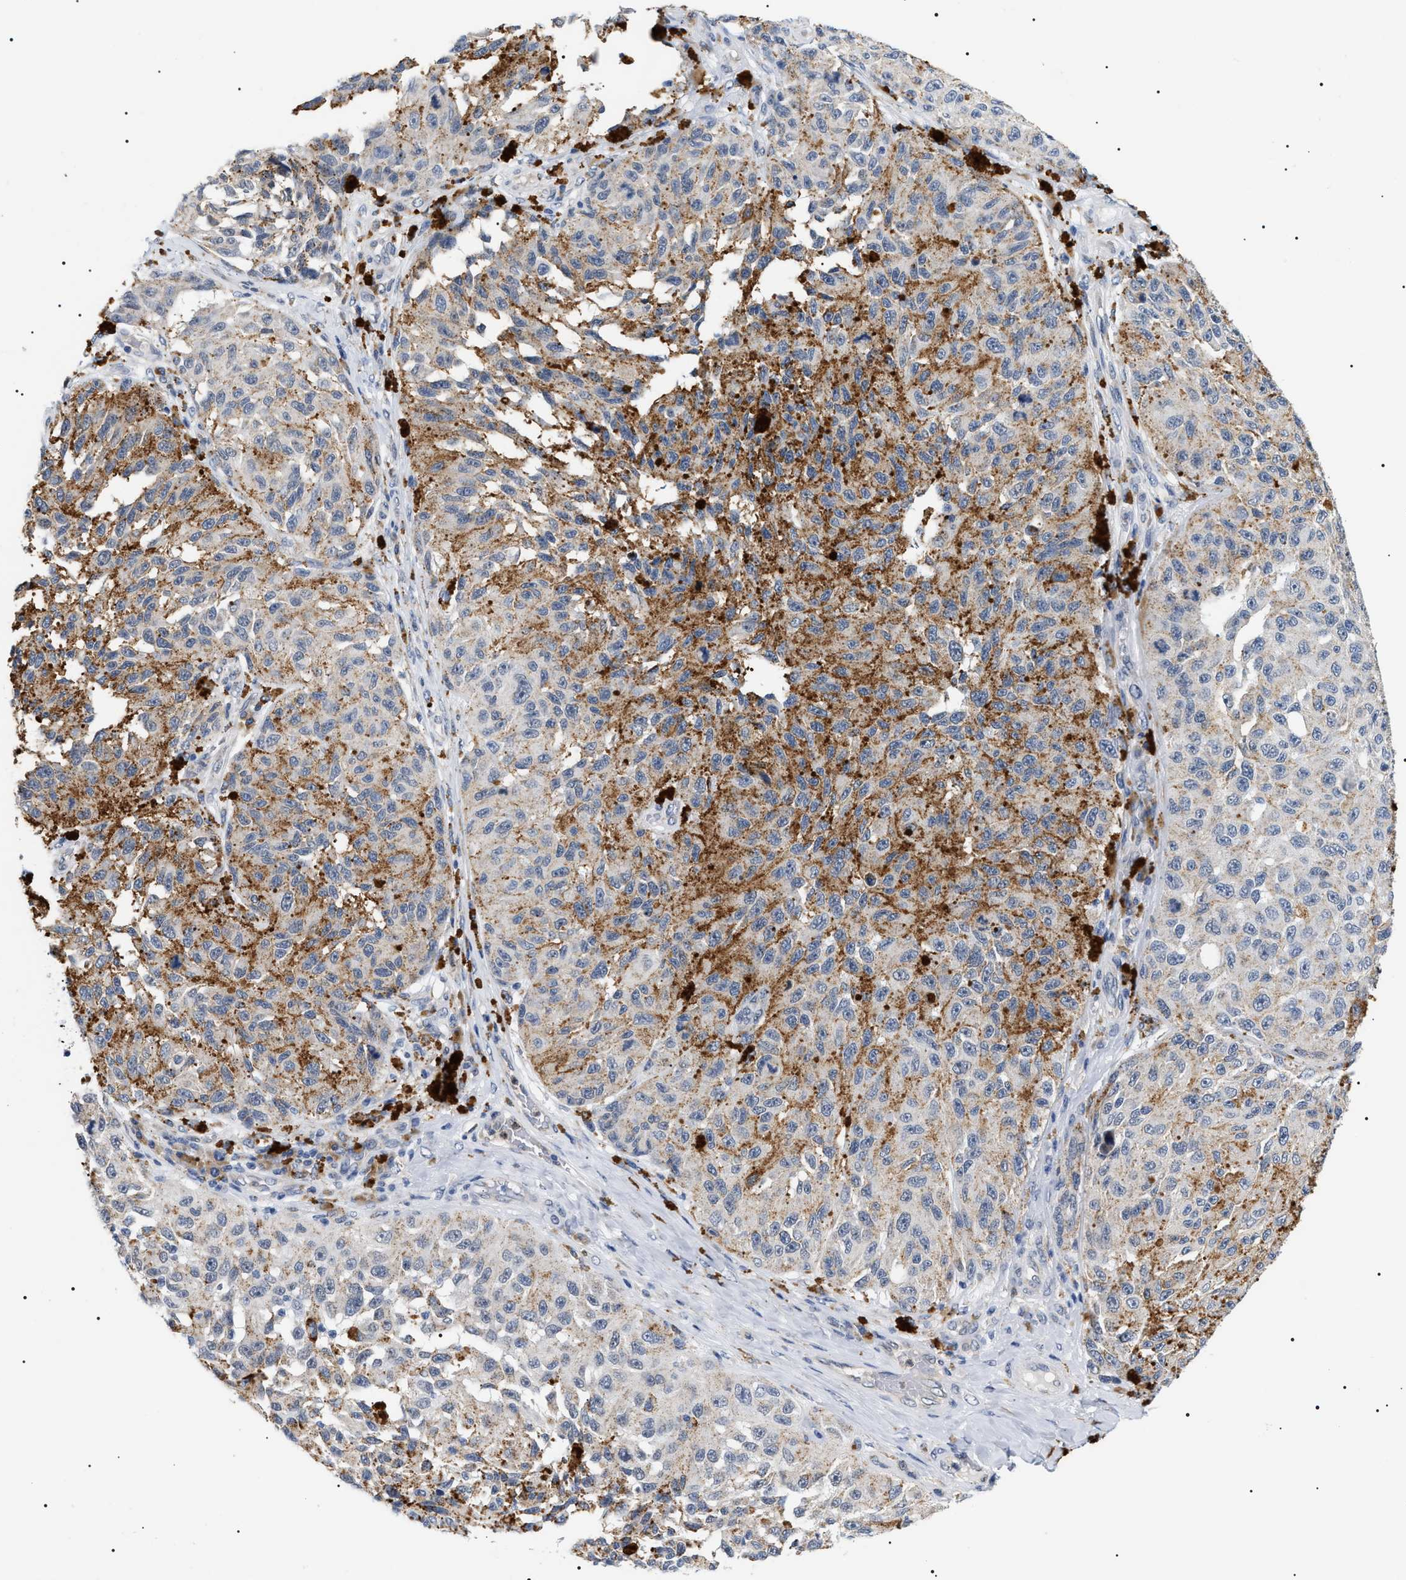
{"staining": {"intensity": "moderate", "quantity": "<25%", "location": "cytoplasmic/membranous"}, "tissue": "melanoma", "cell_type": "Tumor cells", "image_type": "cancer", "snomed": [{"axis": "morphology", "description": "Malignant melanoma, NOS"}, {"axis": "topography", "description": "Skin"}], "caption": "IHC of malignant melanoma shows low levels of moderate cytoplasmic/membranous expression in about <25% of tumor cells. The staining is performed using DAB (3,3'-diaminobenzidine) brown chromogen to label protein expression. The nuclei are counter-stained blue using hematoxylin.", "gene": "HSD17B11", "patient": {"sex": "female", "age": 73}}